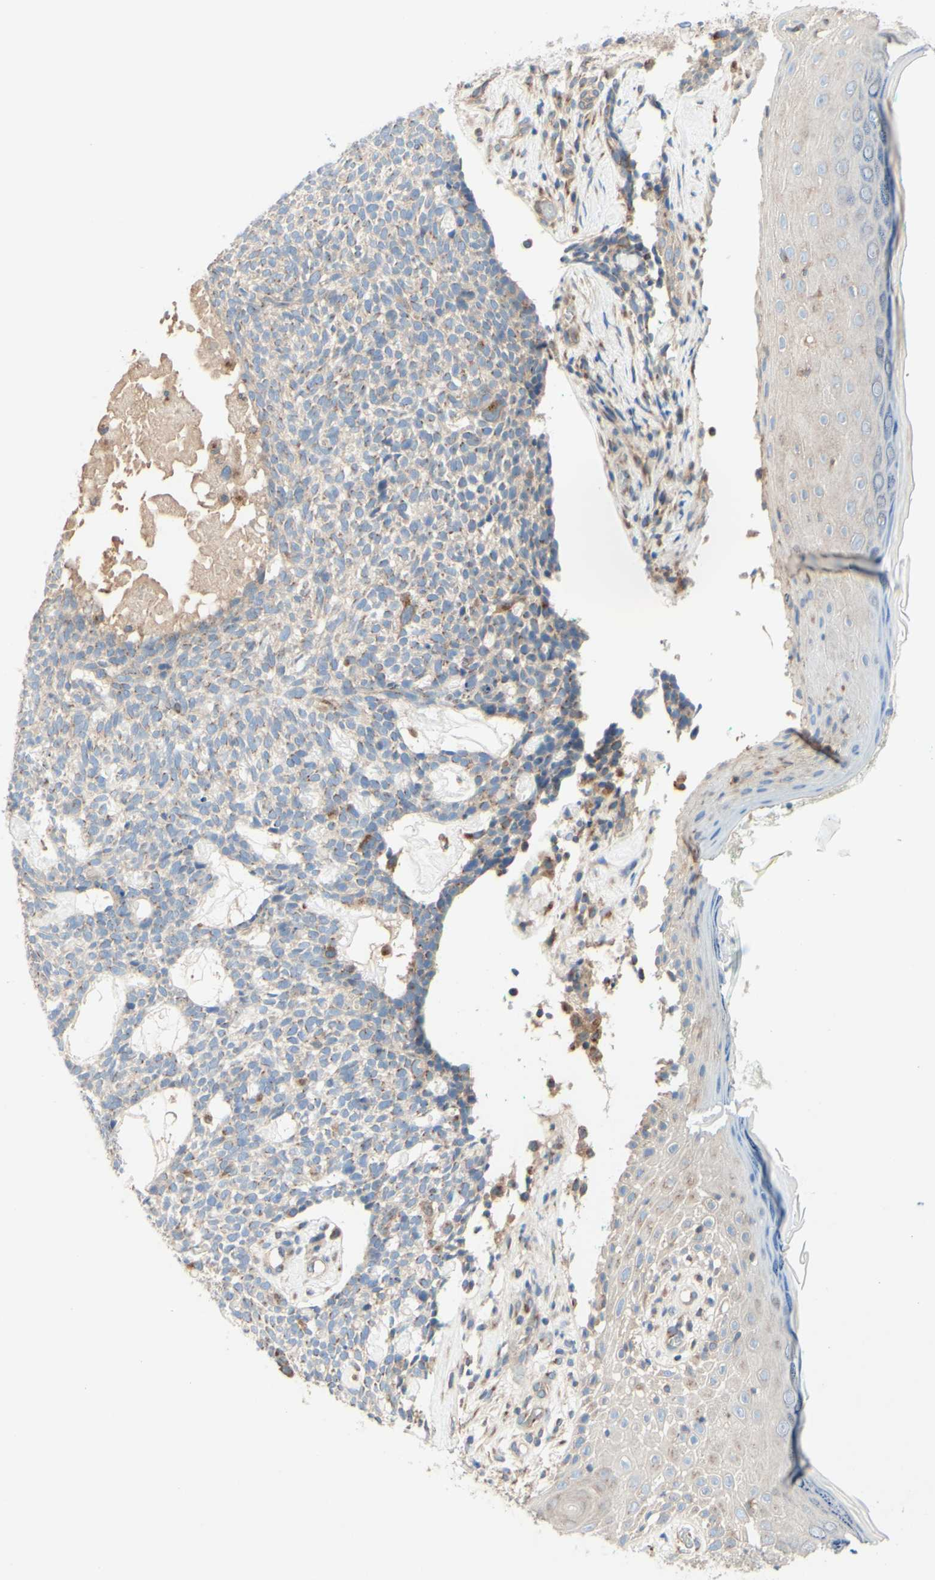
{"staining": {"intensity": "weak", "quantity": ">75%", "location": "cytoplasmic/membranous"}, "tissue": "skin cancer", "cell_type": "Tumor cells", "image_type": "cancer", "snomed": [{"axis": "morphology", "description": "Basal cell carcinoma"}, {"axis": "topography", "description": "Skin"}], "caption": "Basal cell carcinoma (skin) stained for a protein reveals weak cytoplasmic/membranous positivity in tumor cells.", "gene": "MTM1", "patient": {"sex": "female", "age": 84}}